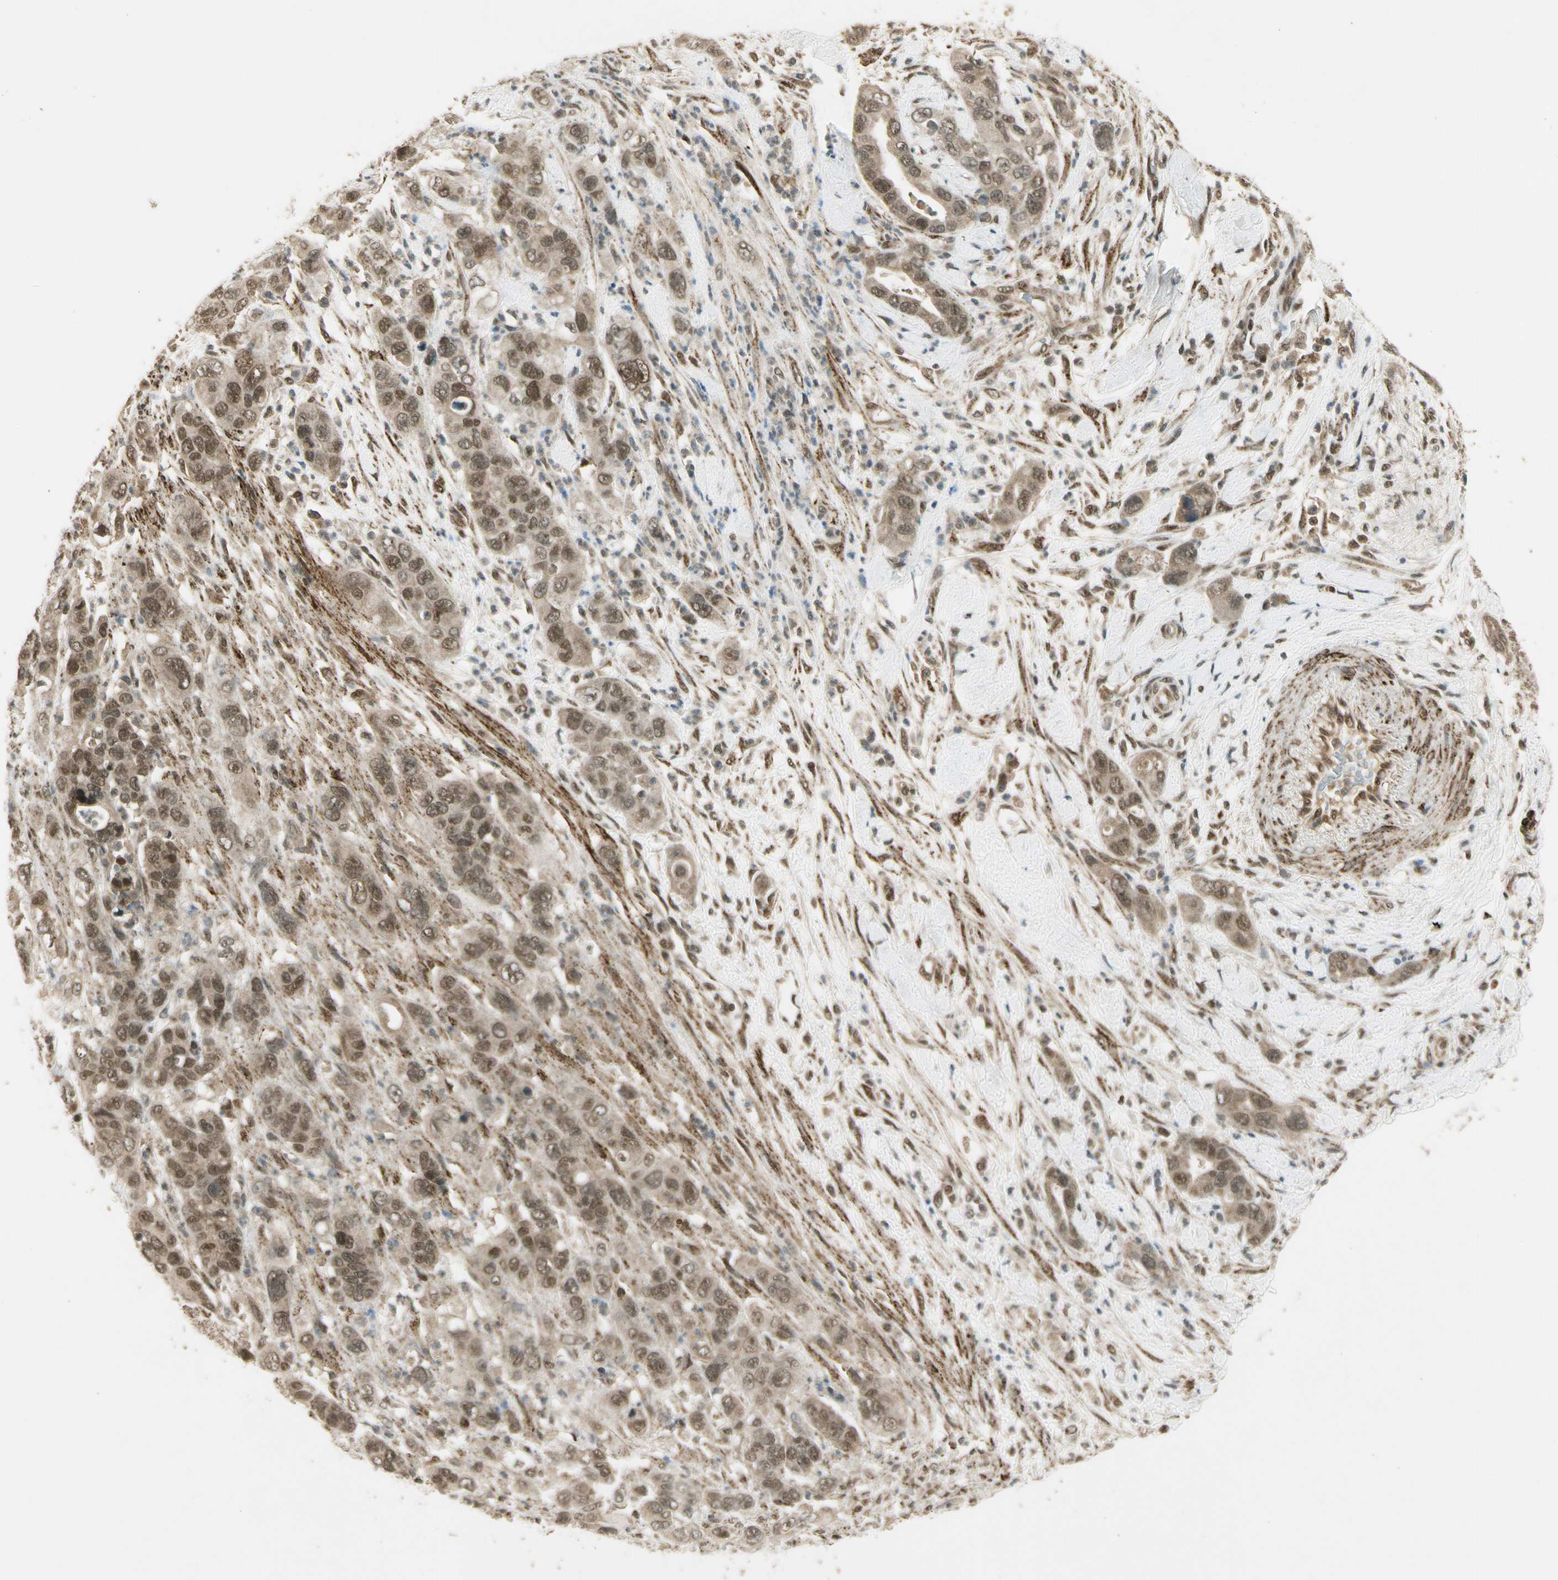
{"staining": {"intensity": "weak", "quantity": ">75%", "location": "cytoplasmic/membranous,nuclear"}, "tissue": "pancreatic cancer", "cell_type": "Tumor cells", "image_type": "cancer", "snomed": [{"axis": "morphology", "description": "Adenocarcinoma, NOS"}, {"axis": "topography", "description": "Pancreas"}], "caption": "Immunohistochemistry (DAB) staining of pancreatic adenocarcinoma shows weak cytoplasmic/membranous and nuclear protein positivity in about >75% of tumor cells.", "gene": "ZNF135", "patient": {"sex": "female", "age": 71}}